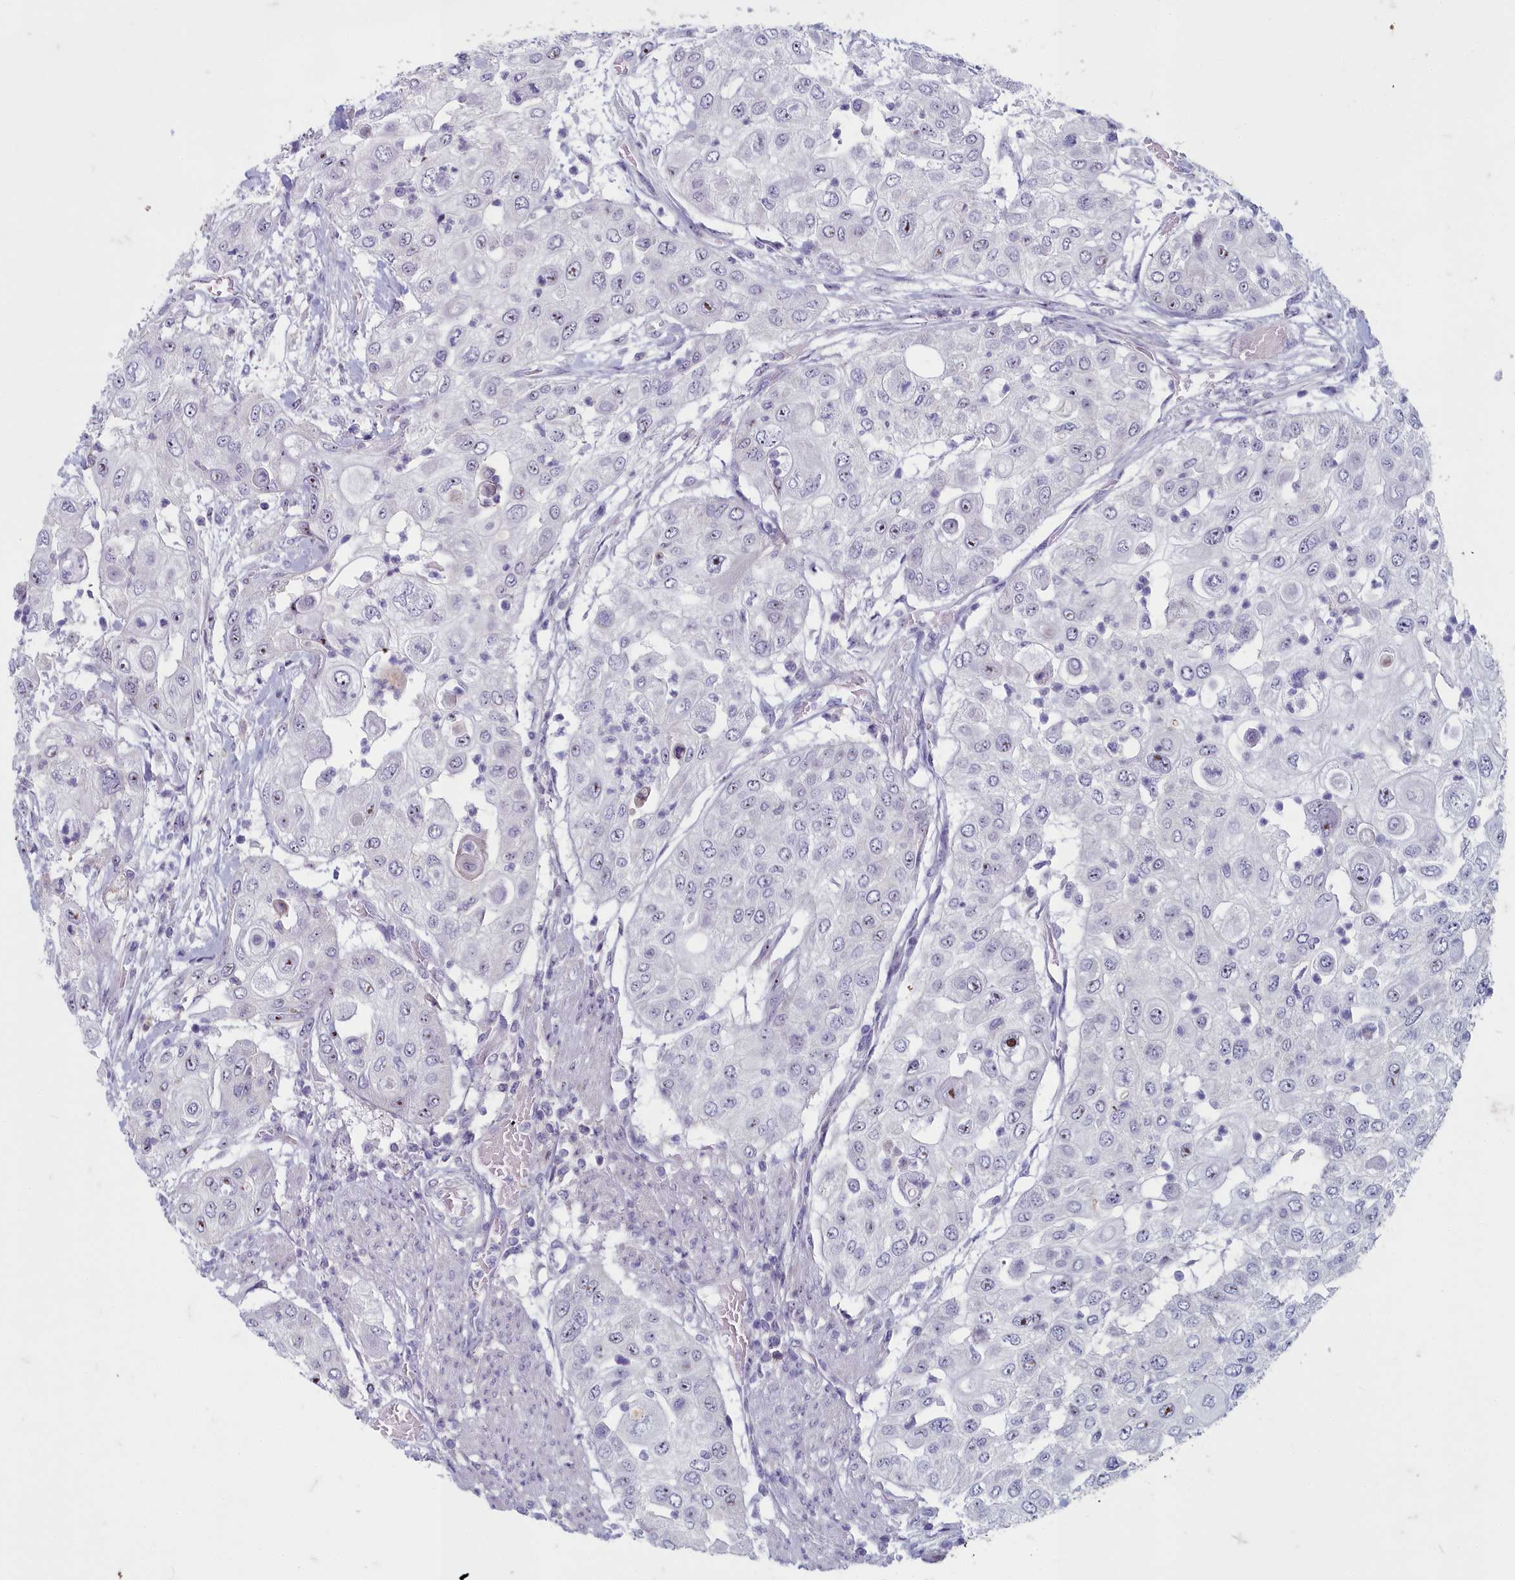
{"staining": {"intensity": "negative", "quantity": "none", "location": "none"}, "tissue": "urothelial cancer", "cell_type": "Tumor cells", "image_type": "cancer", "snomed": [{"axis": "morphology", "description": "Urothelial carcinoma, High grade"}, {"axis": "topography", "description": "Urinary bladder"}], "caption": "Tumor cells show no significant protein positivity in urothelial cancer.", "gene": "INSYN2A", "patient": {"sex": "female", "age": 79}}